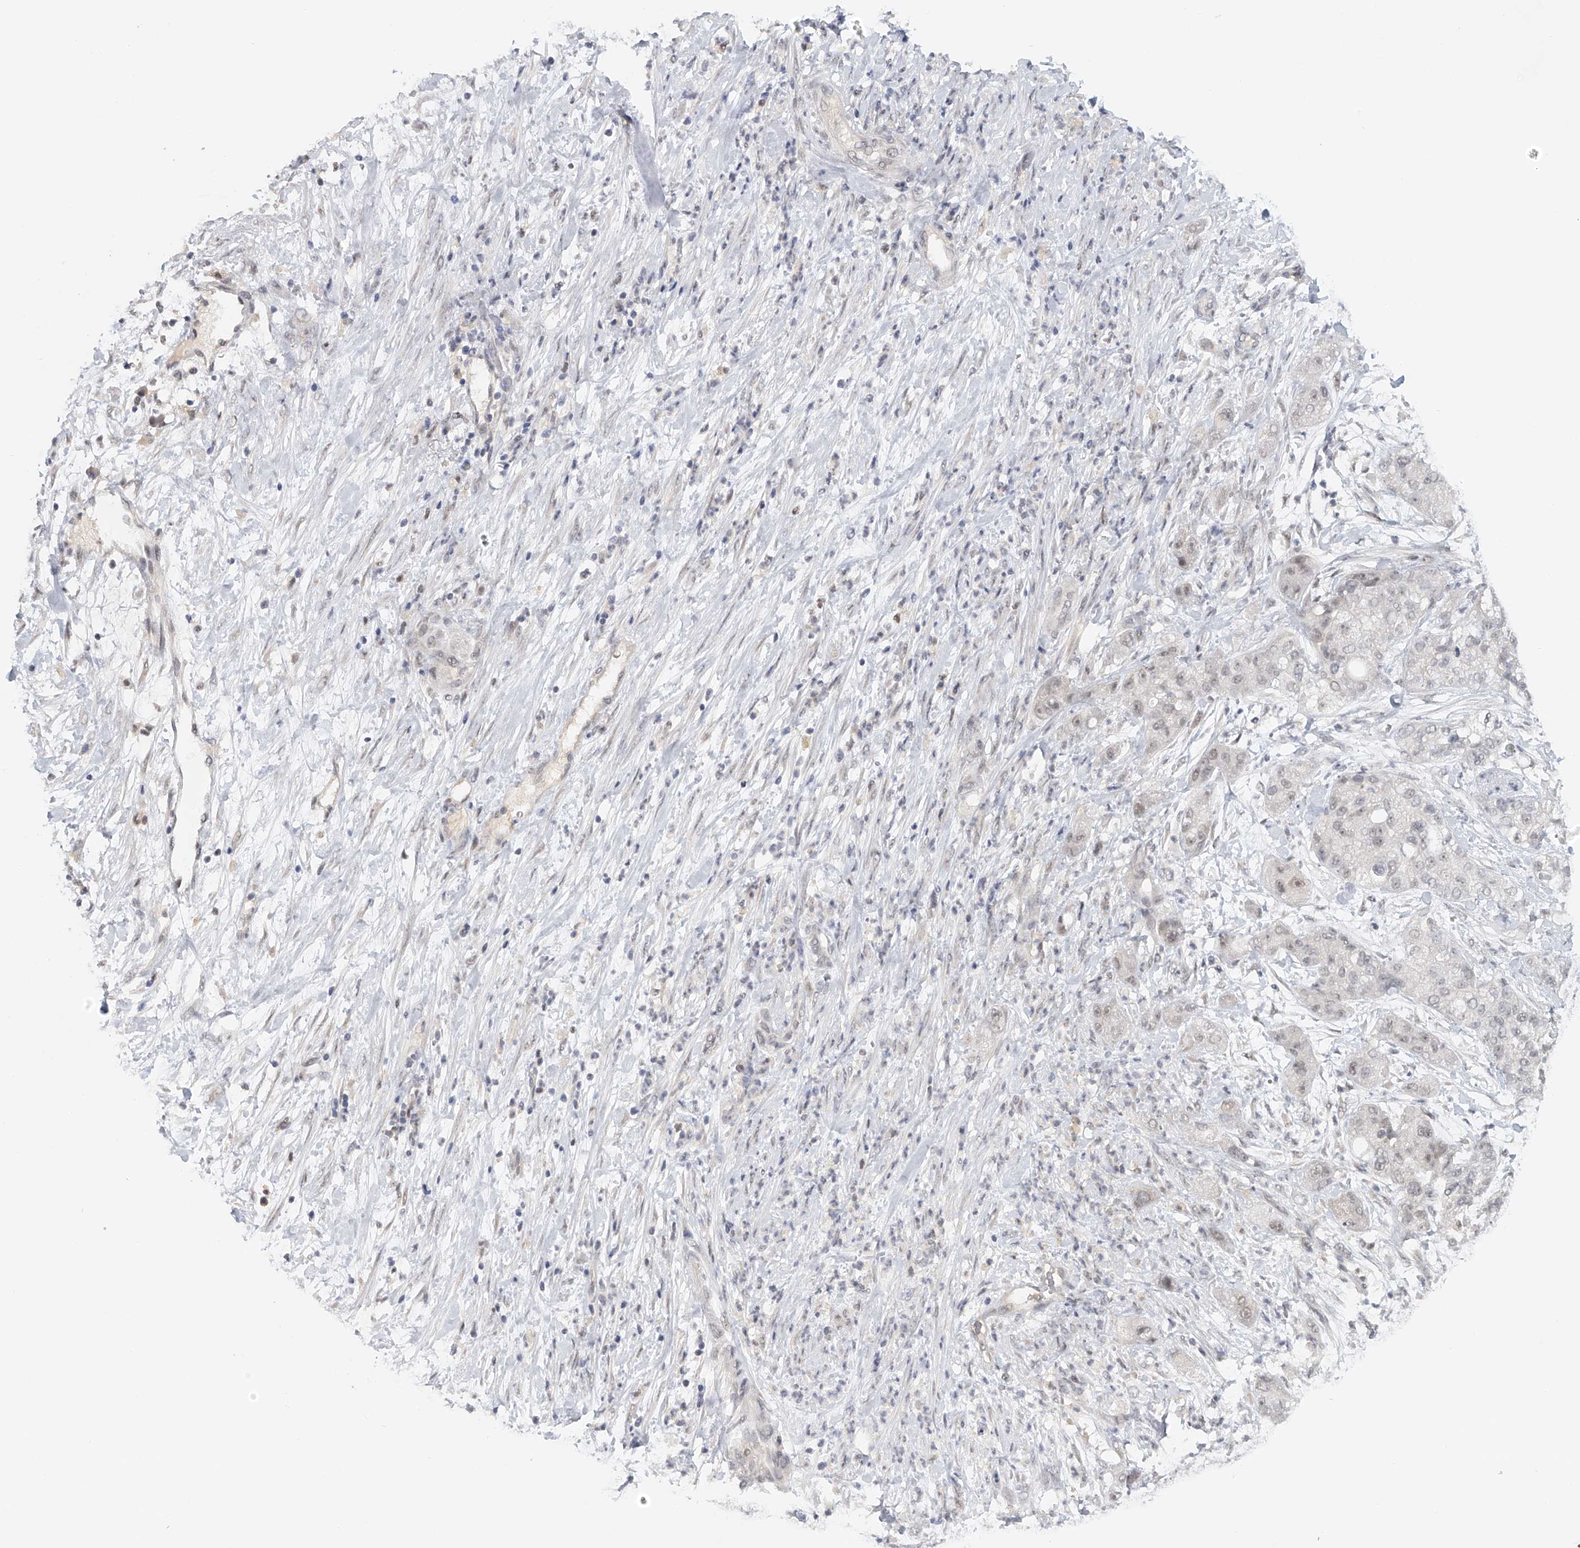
{"staining": {"intensity": "weak", "quantity": "<25%", "location": "nuclear"}, "tissue": "pancreatic cancer", "cell_type": "Tumor cells", "image_type": "cancer", "snomed": [{"axis": "morphology", "description": "Adenocarcinoma, NOS"}, {"axis": "topography", "description": "Pancreas"}], "caption": "Tumor cells are negative for brown protein staining in pancreatic adenocarcinoma.", "gene": "DDX43", "patient": {"sex": "female", "age": 78}}